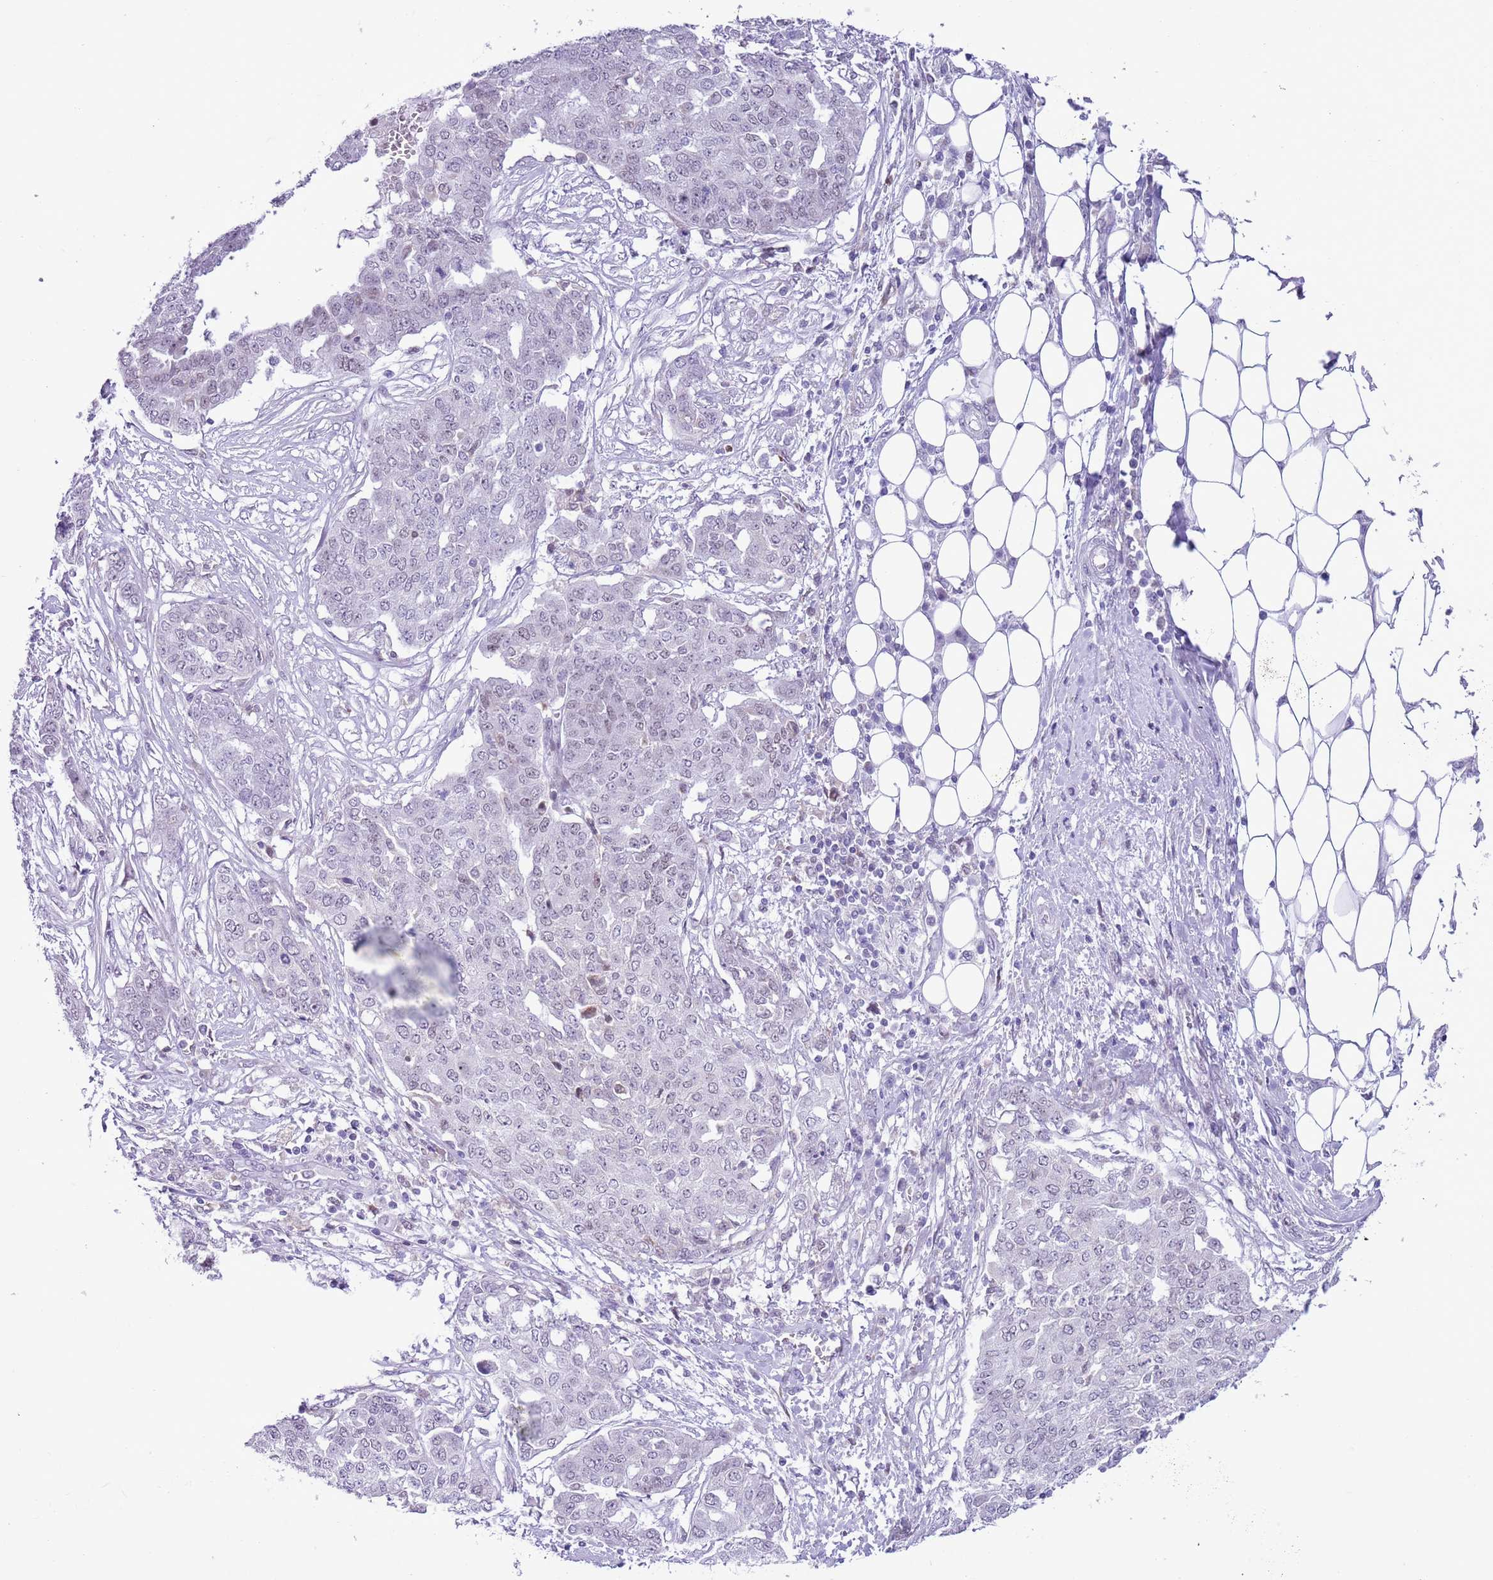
{"staining": {"intensity": "negative", "quantity": "none", "location": "none"}, "tissue": "ovarian cancer", "cell_type": "Tumor cells", "image_type": "cancer", "snomed": [{"axis": "morphology", "description": "Cystadenocarcinoma, serous, NOS"}, {"axis": "topography", "description": "Soft tissue"}, {"axis": "topography", "description": "Ovary"}], "caption": "DAB immunohistochemical staining of human serous cystadenocarcinoma (ovarian) demonstrates no significant staining in tumor cells.", "gene": "ZNF576", "patient": {"sex": "female", "age": 57}}